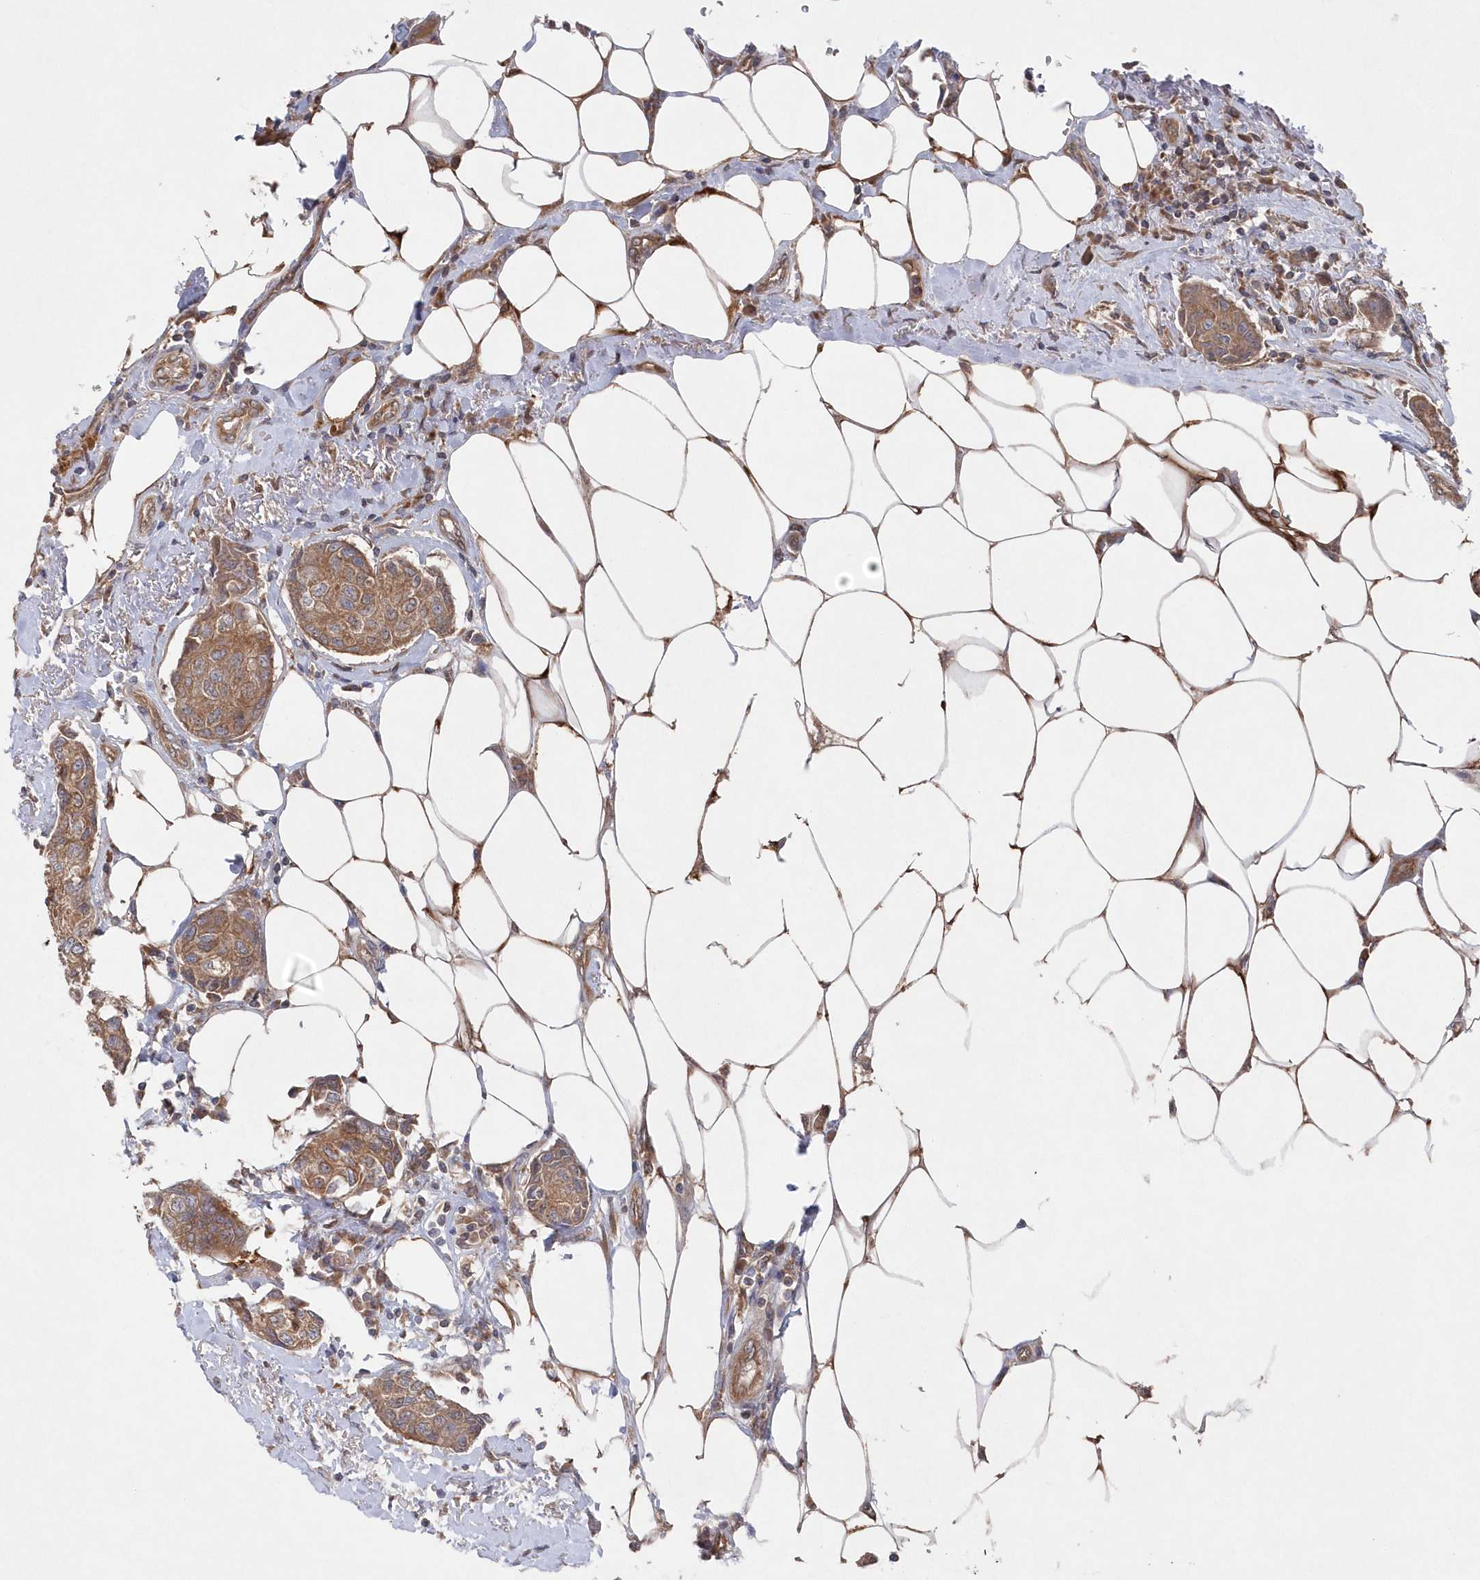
{"staining": {"intensity": "moderate", "quantity": ">75%", "location": "cytoplasmic/membranous"}, "tissue": "breast cancer", "cell_type": "Tumor cells", "image_type": "cancer", "snomed": [{"axis": "morphology", "description": "Duct carcinoma"}, {"axis": "topography", "description": "Breast"}], "caption": "Brown immunohistochemical staining in human breast cancer (infiltrating ductal carcinoma) shows moderate cytoplasmic/membranous positivity in approximately >75% of tumor cells. (Stains: DAB (3,3'-diaminobenzidine) in brown, nuclei in blue, Microscopy: brightfield microscopy at high magnification).", "gene": "ASNSD1", "patient": {"sex": "female", "age": 80}}